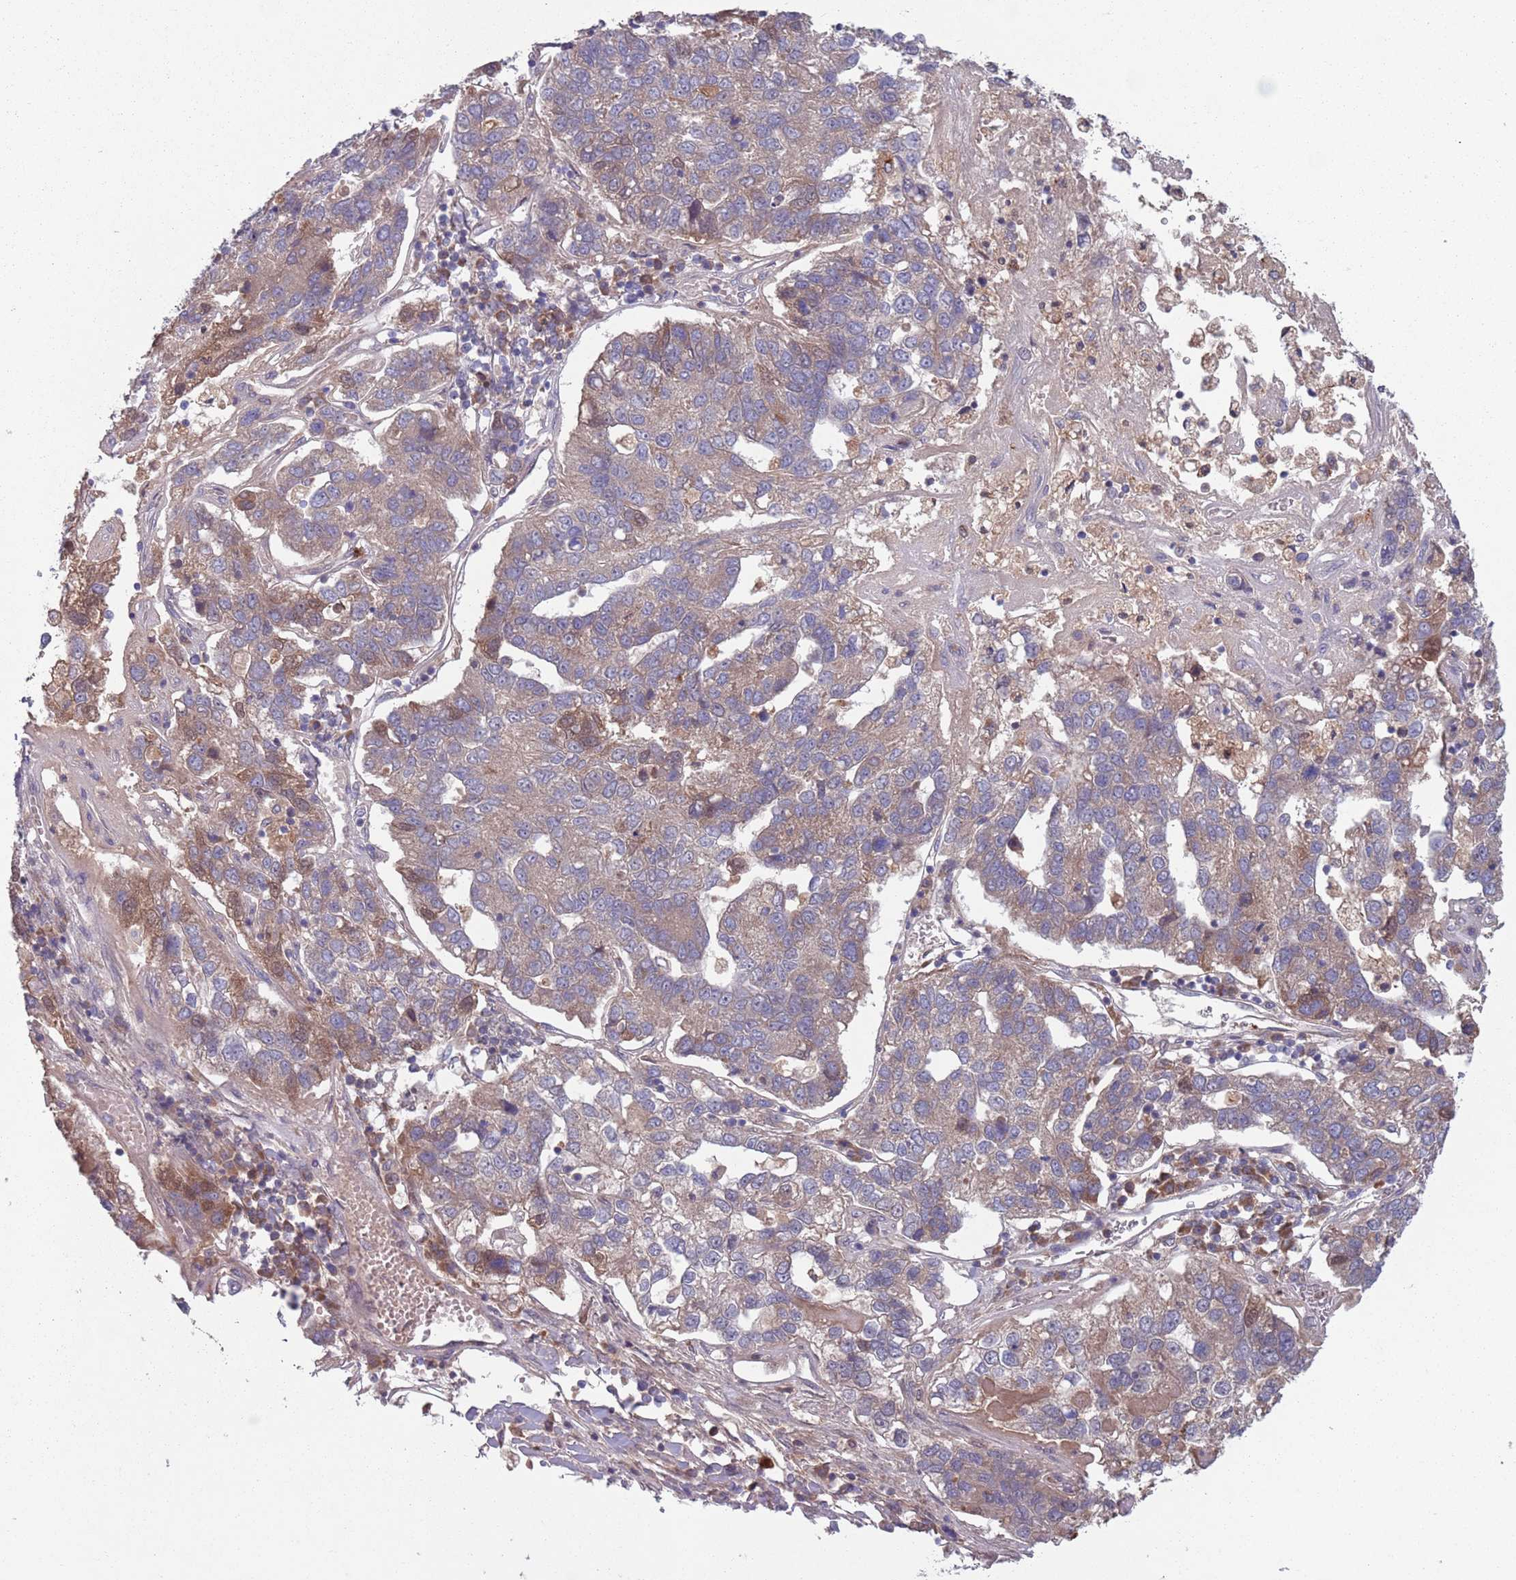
{"staining": {"intensity": "weak", "quantity": "25%-75%", "location": "cytoplasmic/membranous"}, "tissue": "pancreatic cancer", "cell_type": "Tumor cells", "image_type": "cancer", "snomed": [{"axis": "morphology", "description": "Adenocarcinoma, NOS"}, {"axis": "topography", "description": "Pancreas"}], "caption": "Protein expression analysis of human pancreatic cancer reveals weak cytoplasmic/membranous expression in approximately 25%-75% of tumor cells.", "gene": "TYW1", "patient": {"sex": "female", "age": 61}}